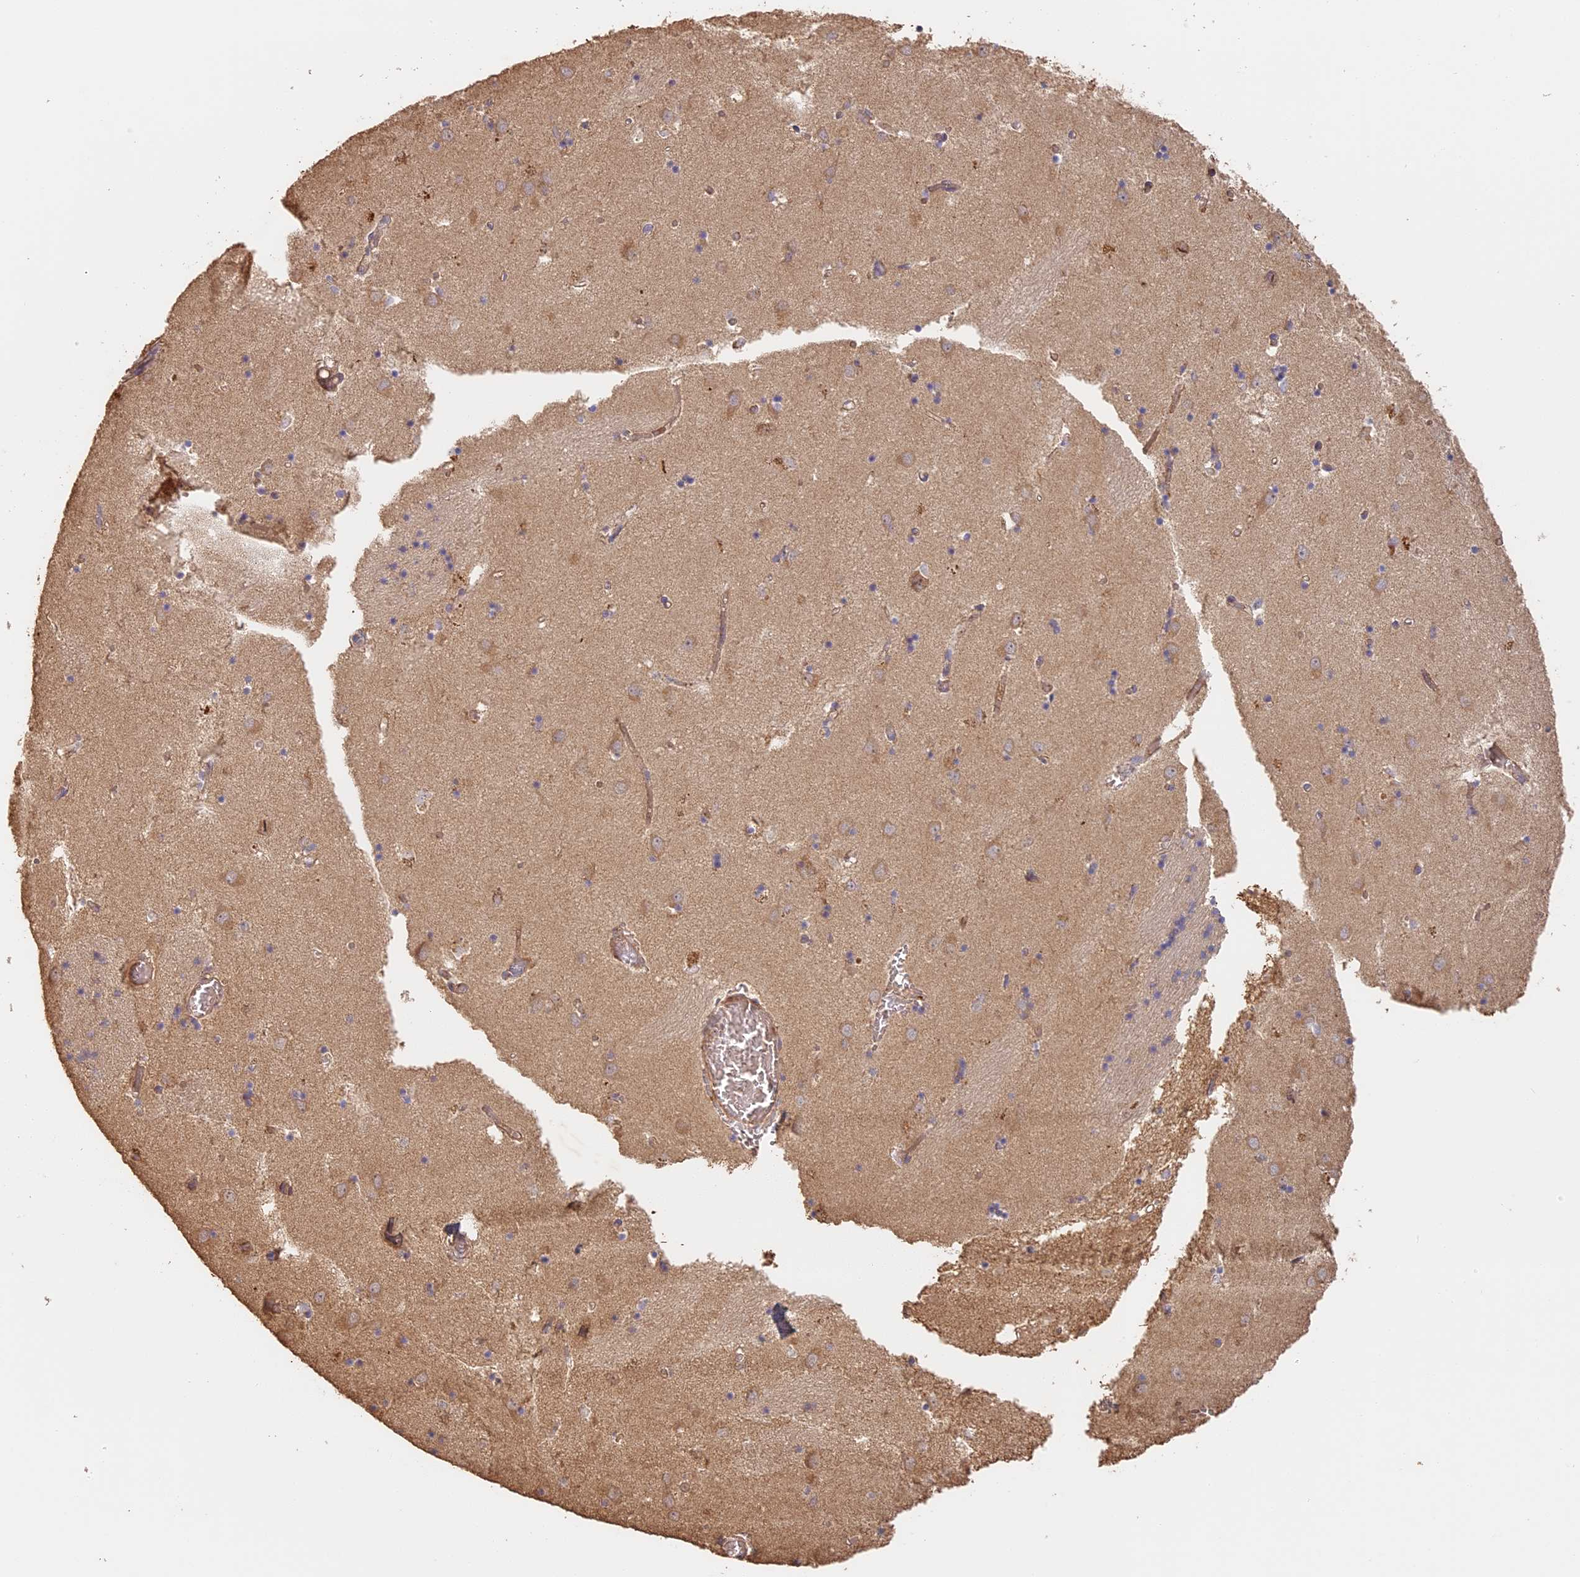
{"staining": {"intensity": "negative", "quantity": "none", "location": "none"}, "tissue": "caudate", "cell_type": "Glial cells", "image_type": "normal", "snomed": [{"axis": "morphology", "description": "Normal tissue, NOS"}, {"axis": "topography", "description": "Lateral ventricle wall"}], "caption": "Photomicrograph shows no protein staining in glial cells of normal caudate.", "gene": "STX16", "patient": {"sex": "male", "age": 70}}